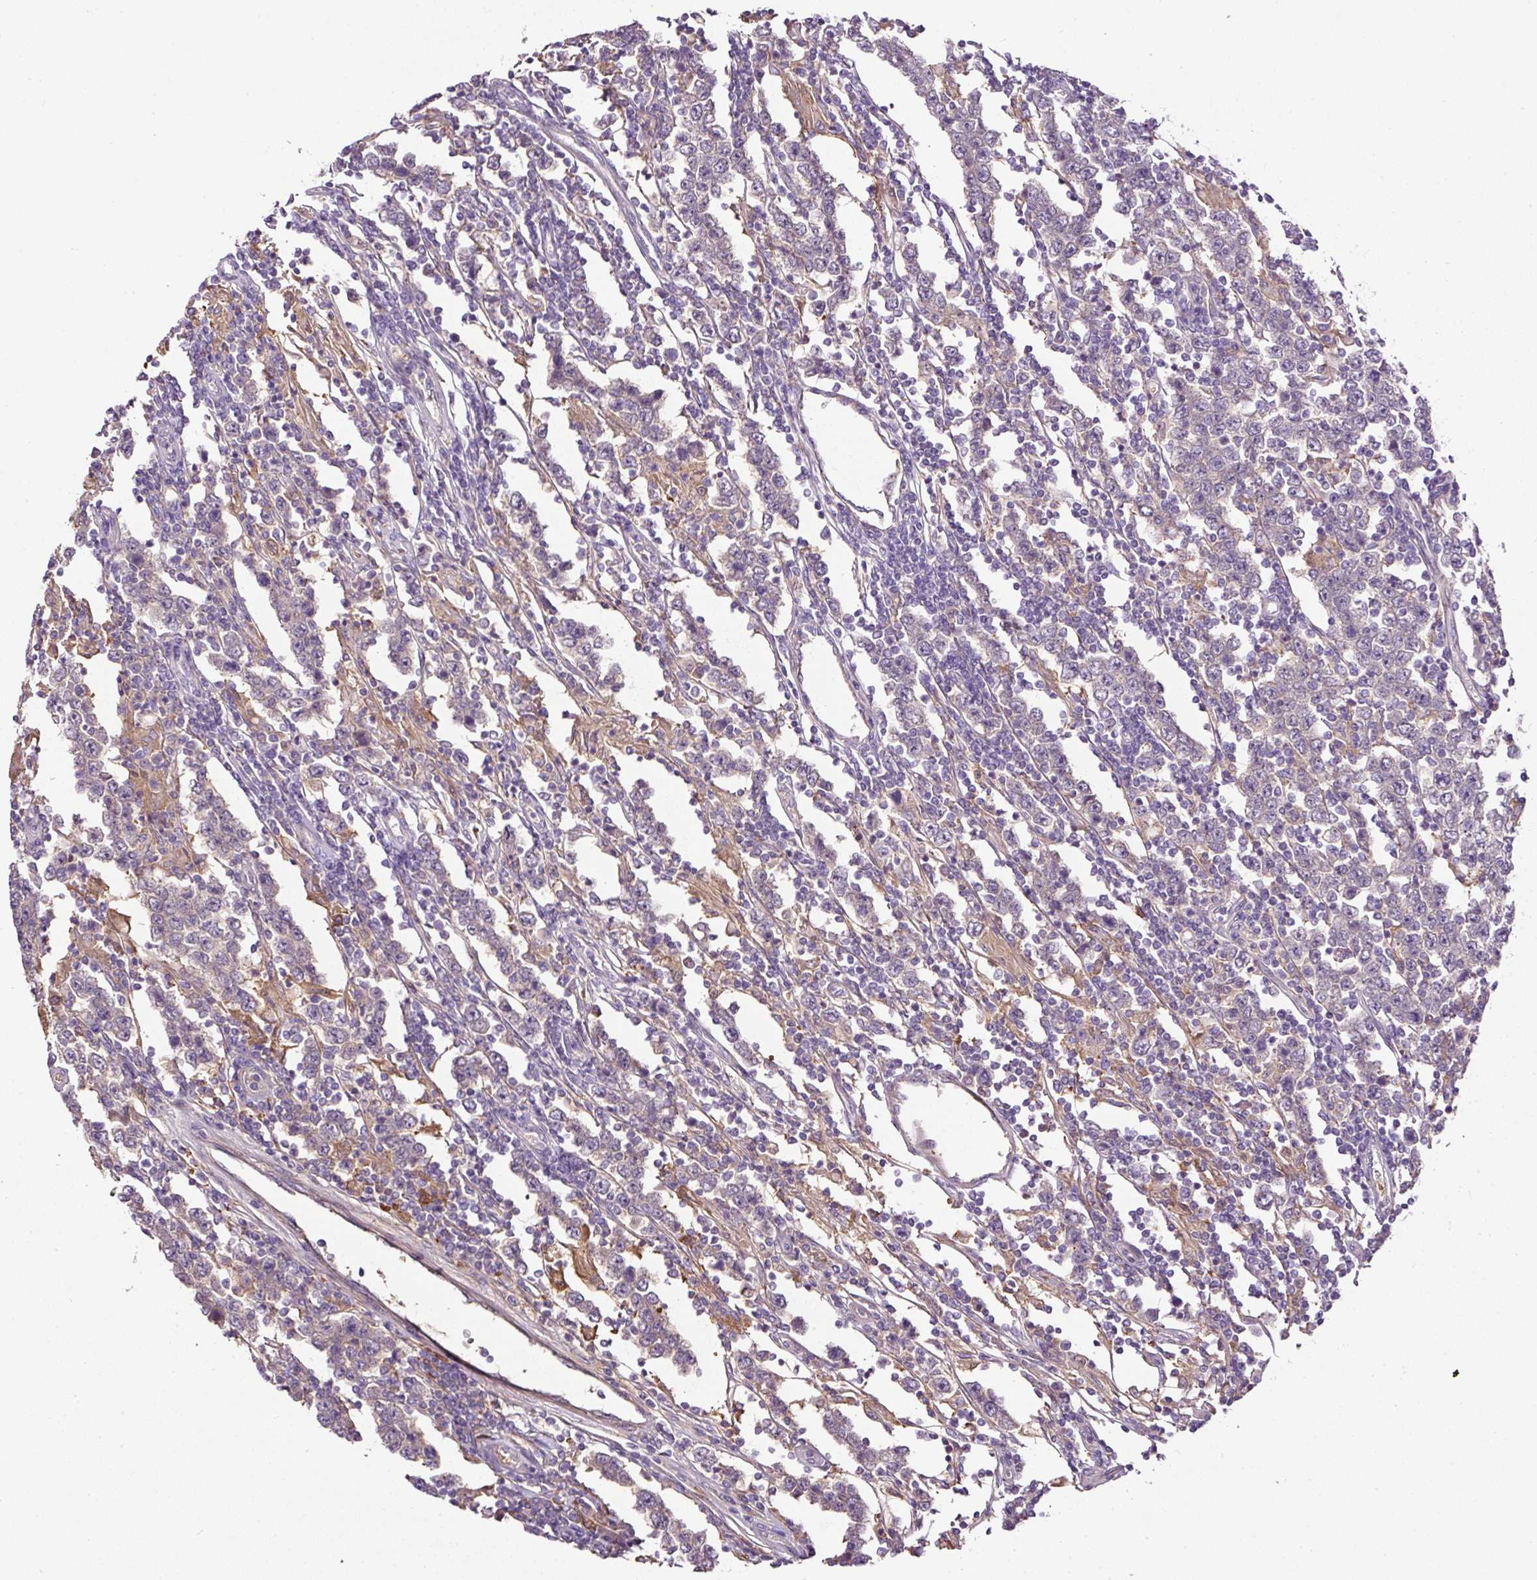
{"staining": {"intensity": "negative", "quantity": "none", "location": "none"}, "tissue": "testis cancer", "cell_type": "Tumor cells", "image_type": "cancer", "snomed": [{"axis": "morphology", "description": "Normal tissue, NOS"}, {"axis": "morphology", "description": "Urothelial carcinoma, High grade"}, {"axis": "morphology", "description": "Seminoma, NOS"}, {"axis": "morphology", "description": "Carcinoma, Embryonal, NOS"}, {"axis": "topography", "description": "Urinary bladder"}, {"axis": "topography", "description": "Testis"}], "caption": "Photomicrograph shows no significant protein positivity in tumor cells of testis cancer (embryonal carcinoma). The staining is performed using DAB brown chromogen with nuclei counter-stained in using hematoxylin.", "gene": "LRRC24", "patient": {"sex": "male", "age": 41}}